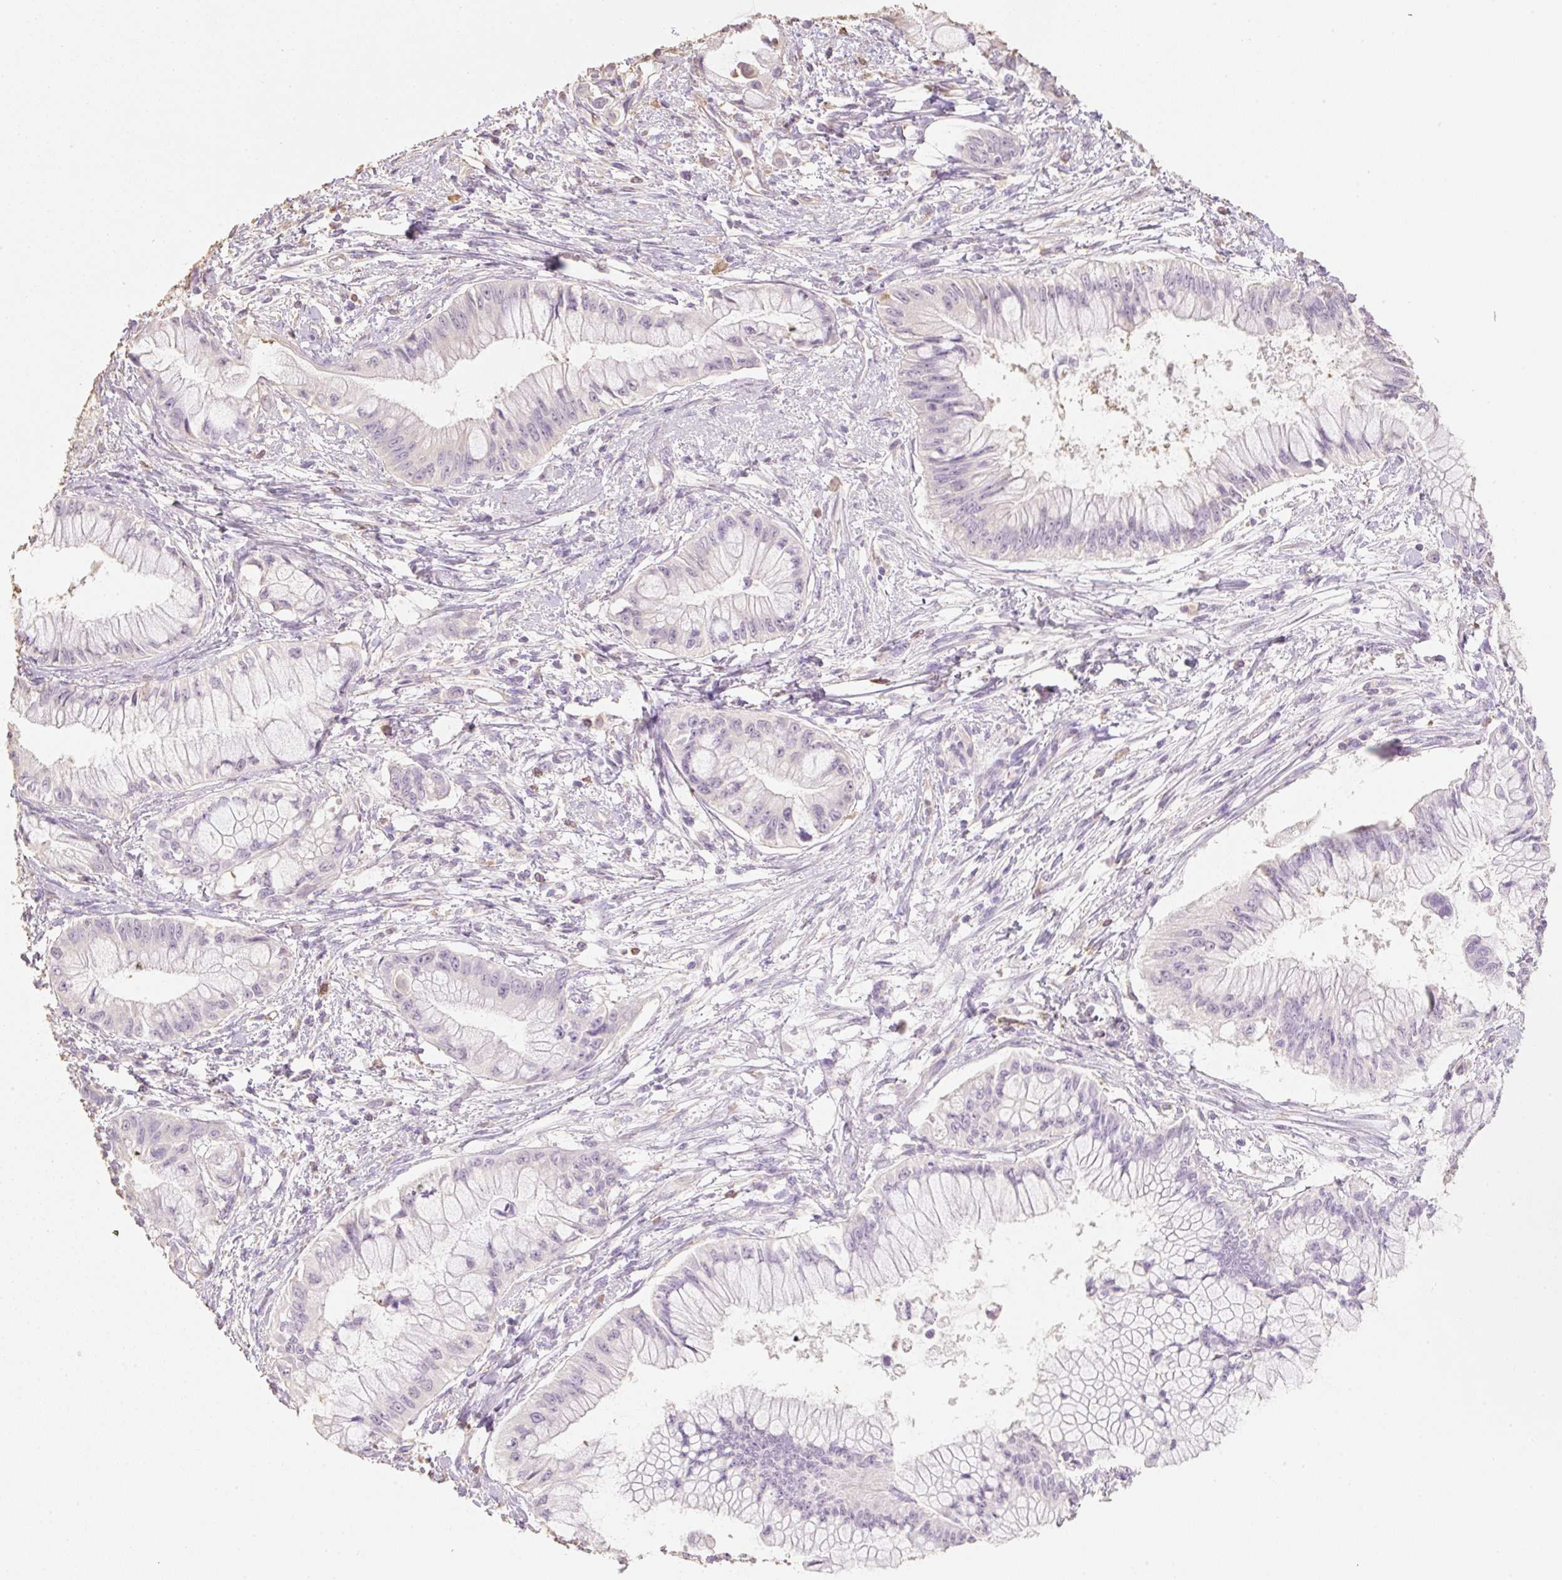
{"staining": {"intensity": "negative", "quantity": "none", "location": "none"}, "tissue": "pancreatic cancer", "cell_type": "Tumor cells", "image_type": "cancer", "snomed": [{"axis": "morphology", "description": "Adenocarcinoma, NOS"}, {"axis": "topography", "description": "Pancreas"}], "caption": "A micrograph of adenocarcinoma (pancreatic) stained for a protein demonstrates no brown staining in tumor cells.", "gene": "MBOAT7", "patient": {"sex": "male", "age": 48}}